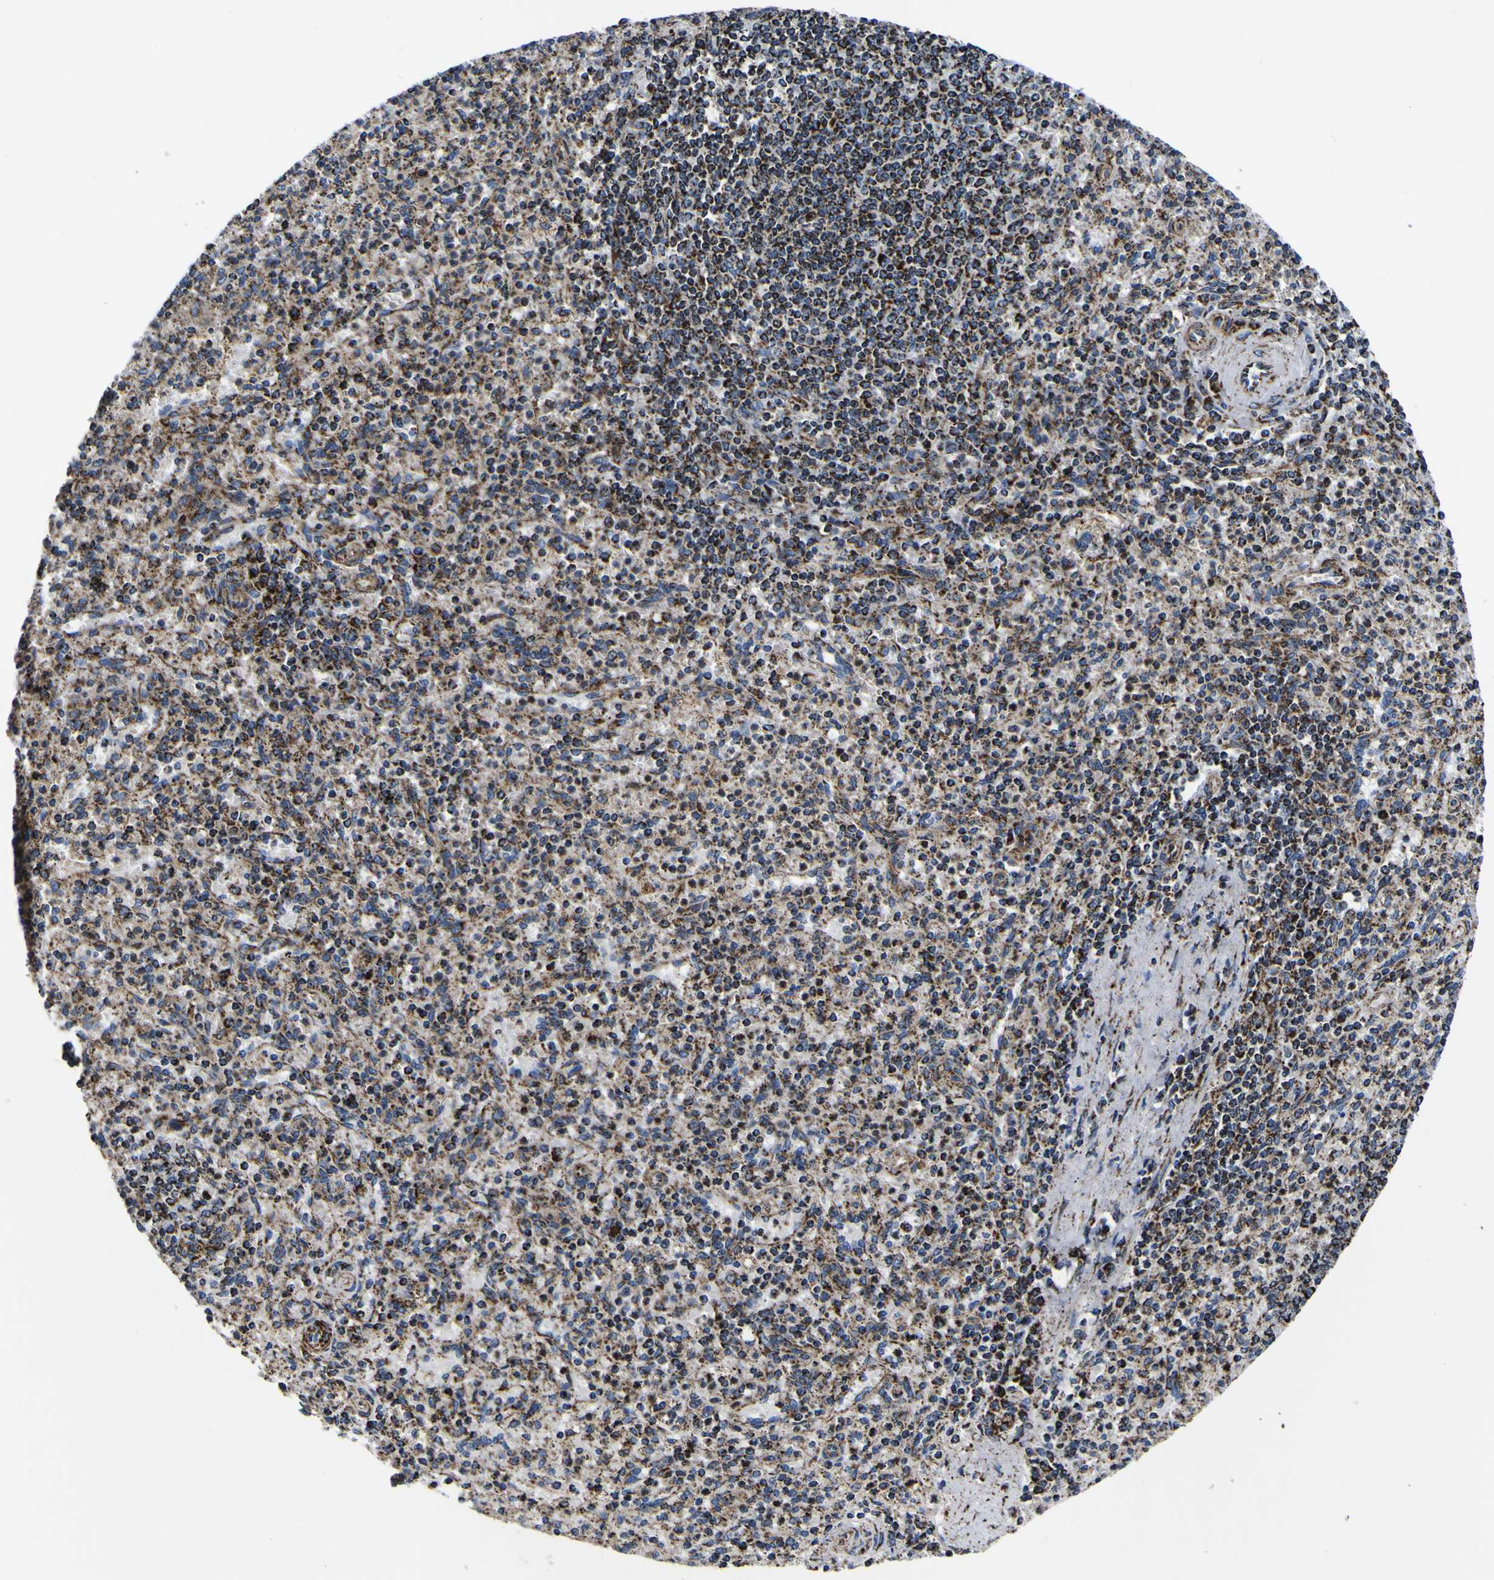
{"staining": {"intensity": "moderate", "quantity": ">75%", "location": "cytoplasmic/membranous"}, "tissue": "spleen", "cell_type": "Cells in red pulp", "image_type": "normal", "snomed": [{"axis": "morphology", "description": "Normal tissue, NOS"}, {"axis": "topography", "description": "Spleen"}], "caption": "About >75% of cells in red pulp in normal human spleen show moderate cytoplasmic/membranous protein staining as visualized by brown immunohistochemical staining.", "gene": "PTRH2", "patient": {"sex": "male", "age": 72}}